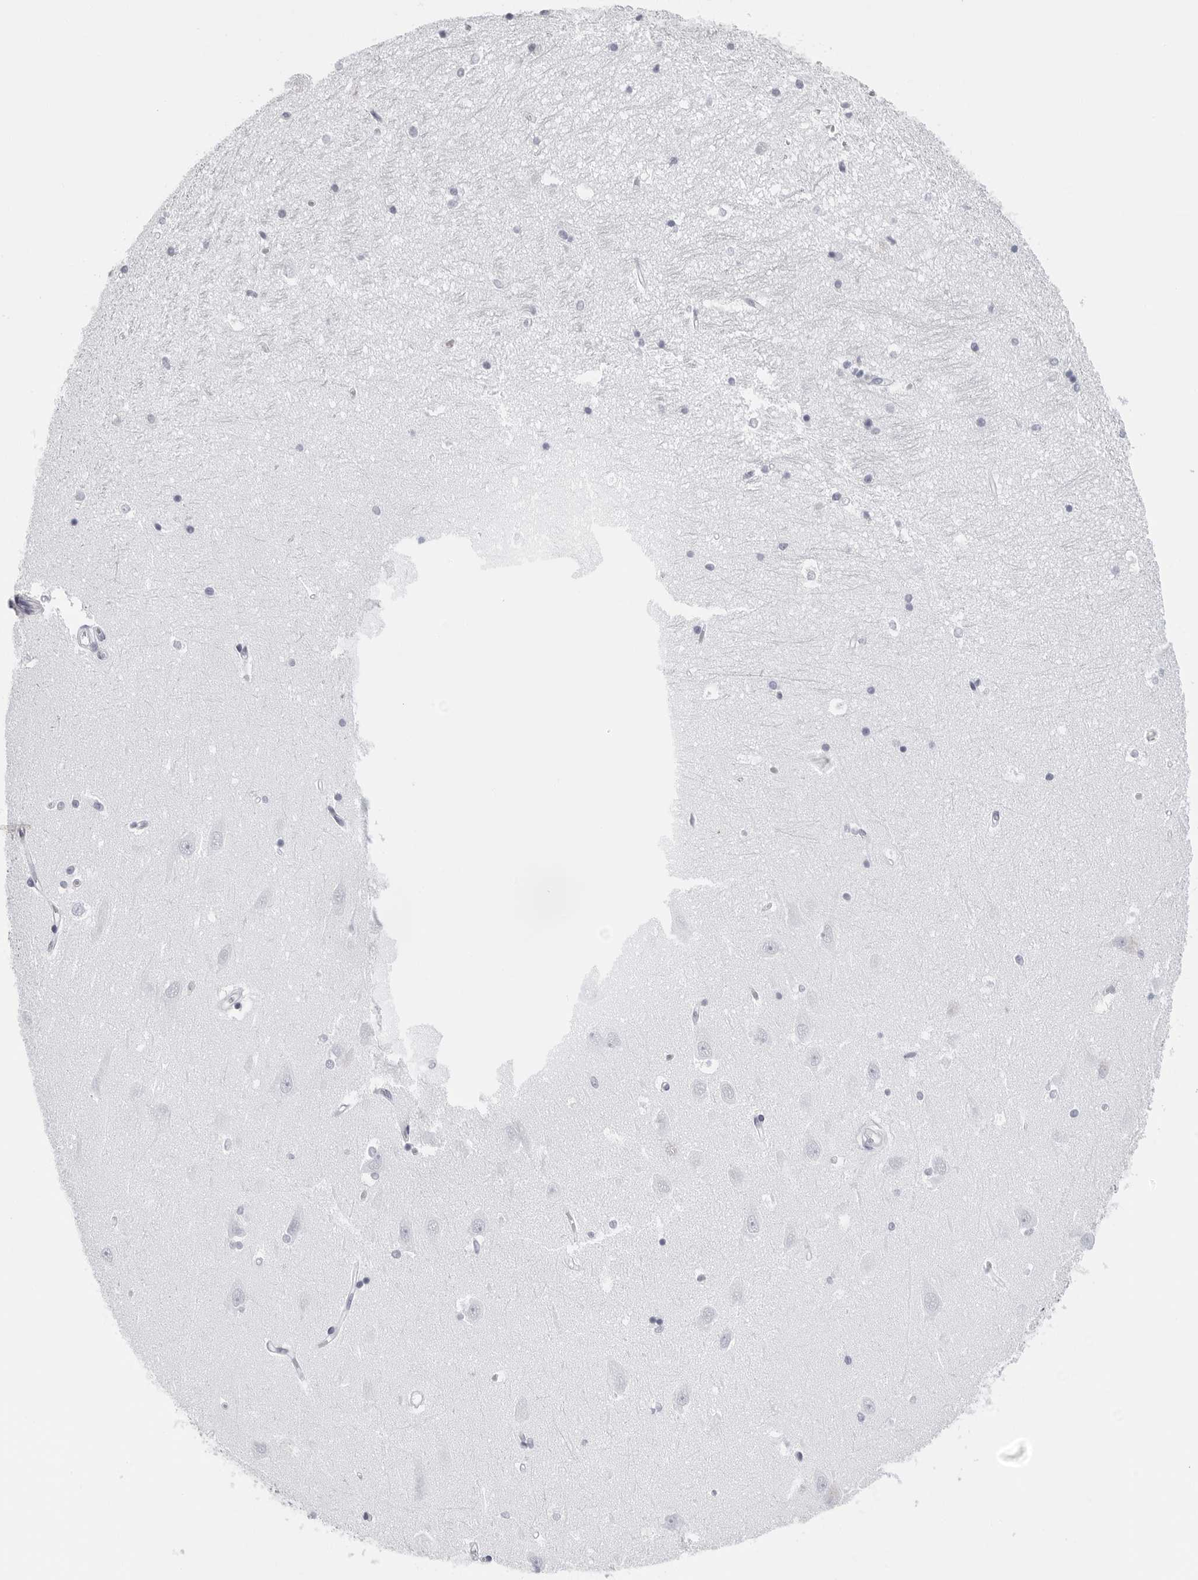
{"staining": {"intensity": "negative", "quantity": "none", "location": "none"}, "tissue": "hippocampus", "cell_type": "Glial cells", "image_type": "normal", "snomed": [{"axis": "morphology", "description": "Normal tissue, NOS"}, {"axis": "topography", "description": "Hippocampus"}], "caption": "Immunohistochemistry (IHC) of unremarkable human hippocampus reveals no expression in glial cells.", "gene": "CST2", "patient": {"sex": "male", "age": 45}}